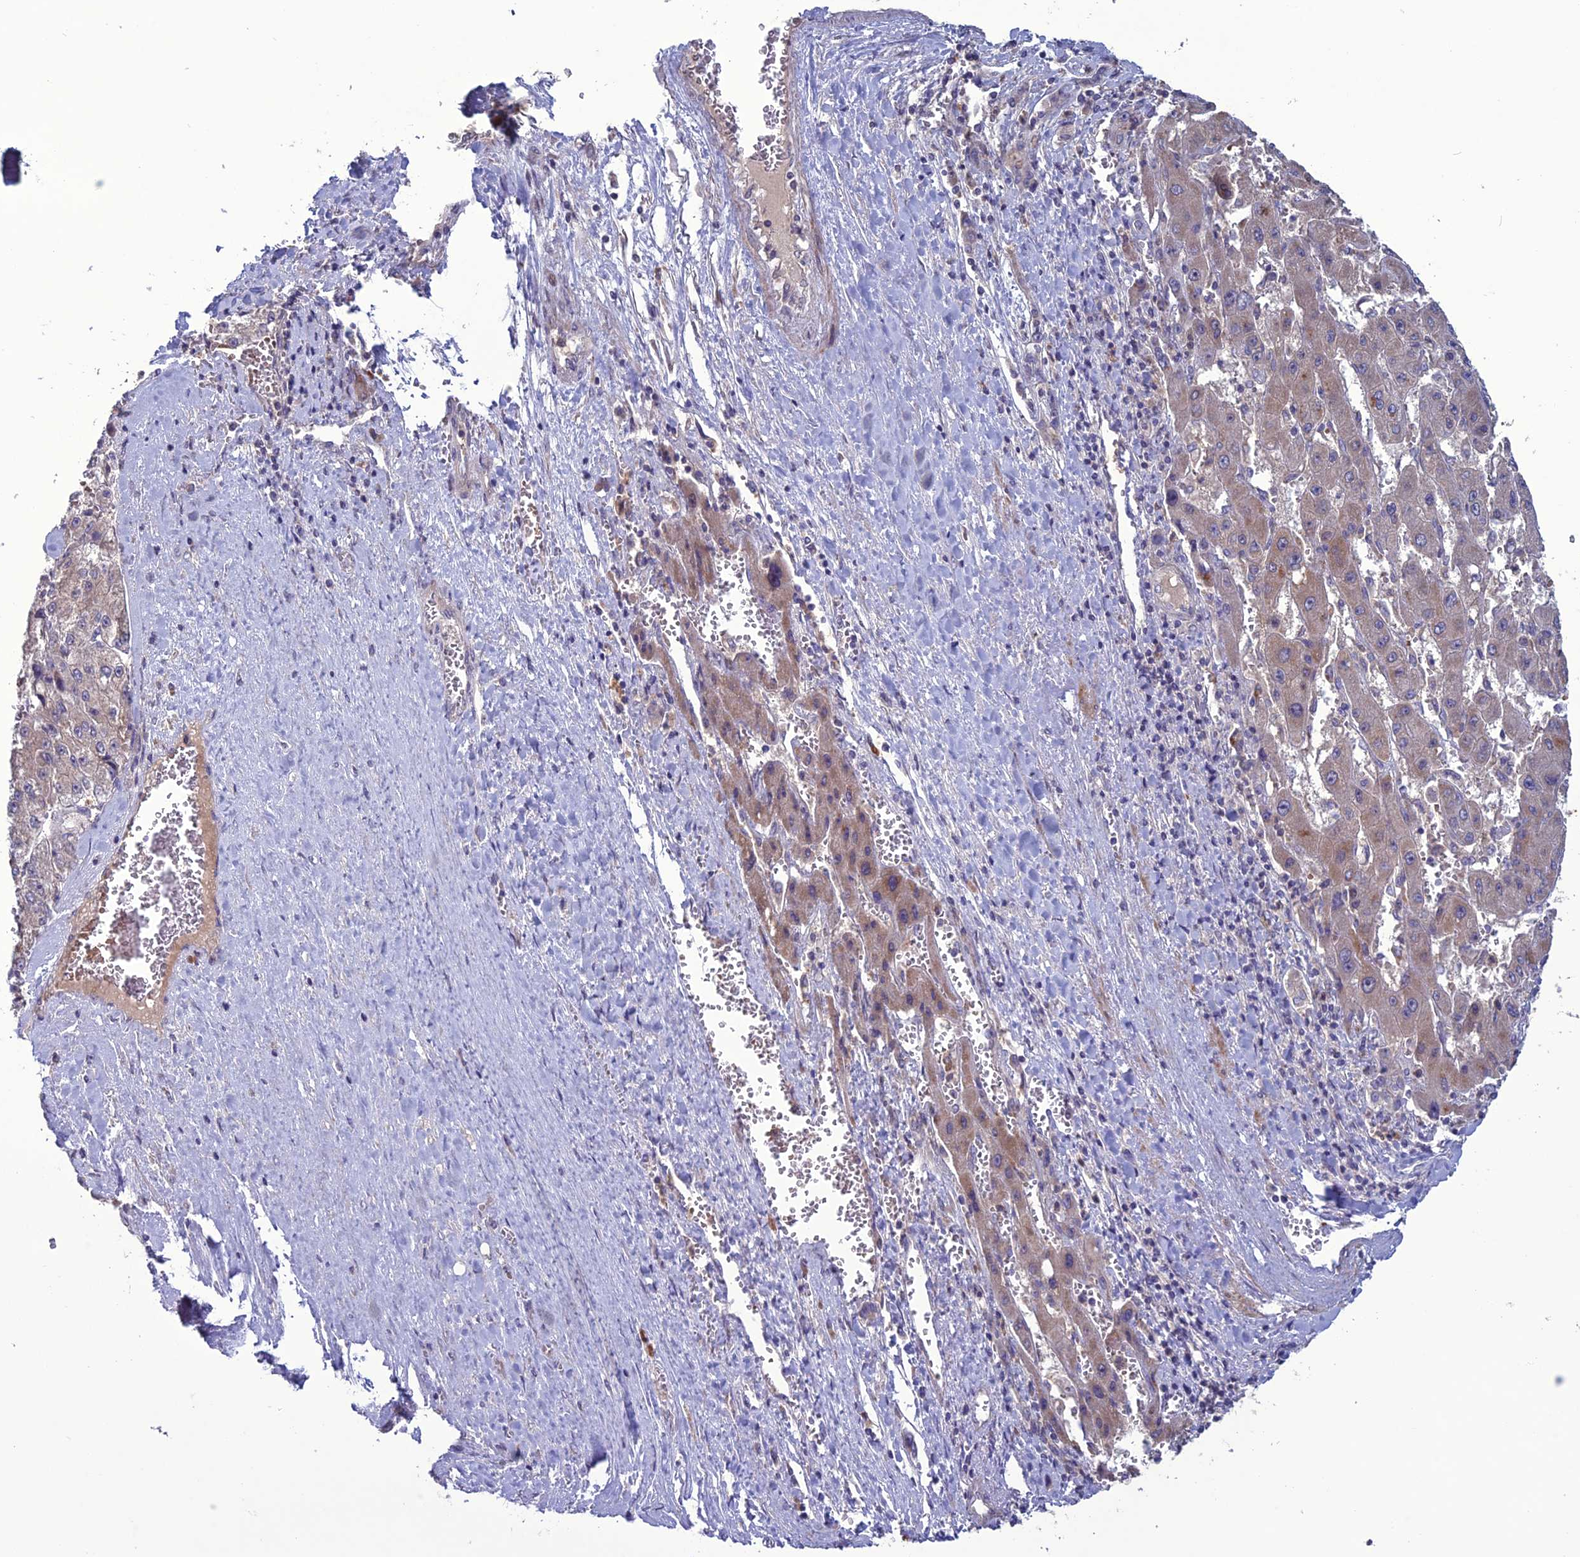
{"staining": {"intensity": "weak", "quantity": "25%-75%", "location": "cytoplasmic/membranous"}, "tissue": "liver cancer", "cell_type": "Tumor cells", "image_type": "cancer", "snomed": [{"axis": "morphology", "description": "Carcinoma, Hepatocellular, NOS"}, {"axis": "topography", "description": "Liver"}], "caption": "Tumor cells exhibit low levels of weak cytoplasmic/membranous staining in about 25%-75% of cells in liver cancer (hepatocellular carcinoma).", "gene": "C2orf76", "patient": {"sex": "female", "age": 73}}